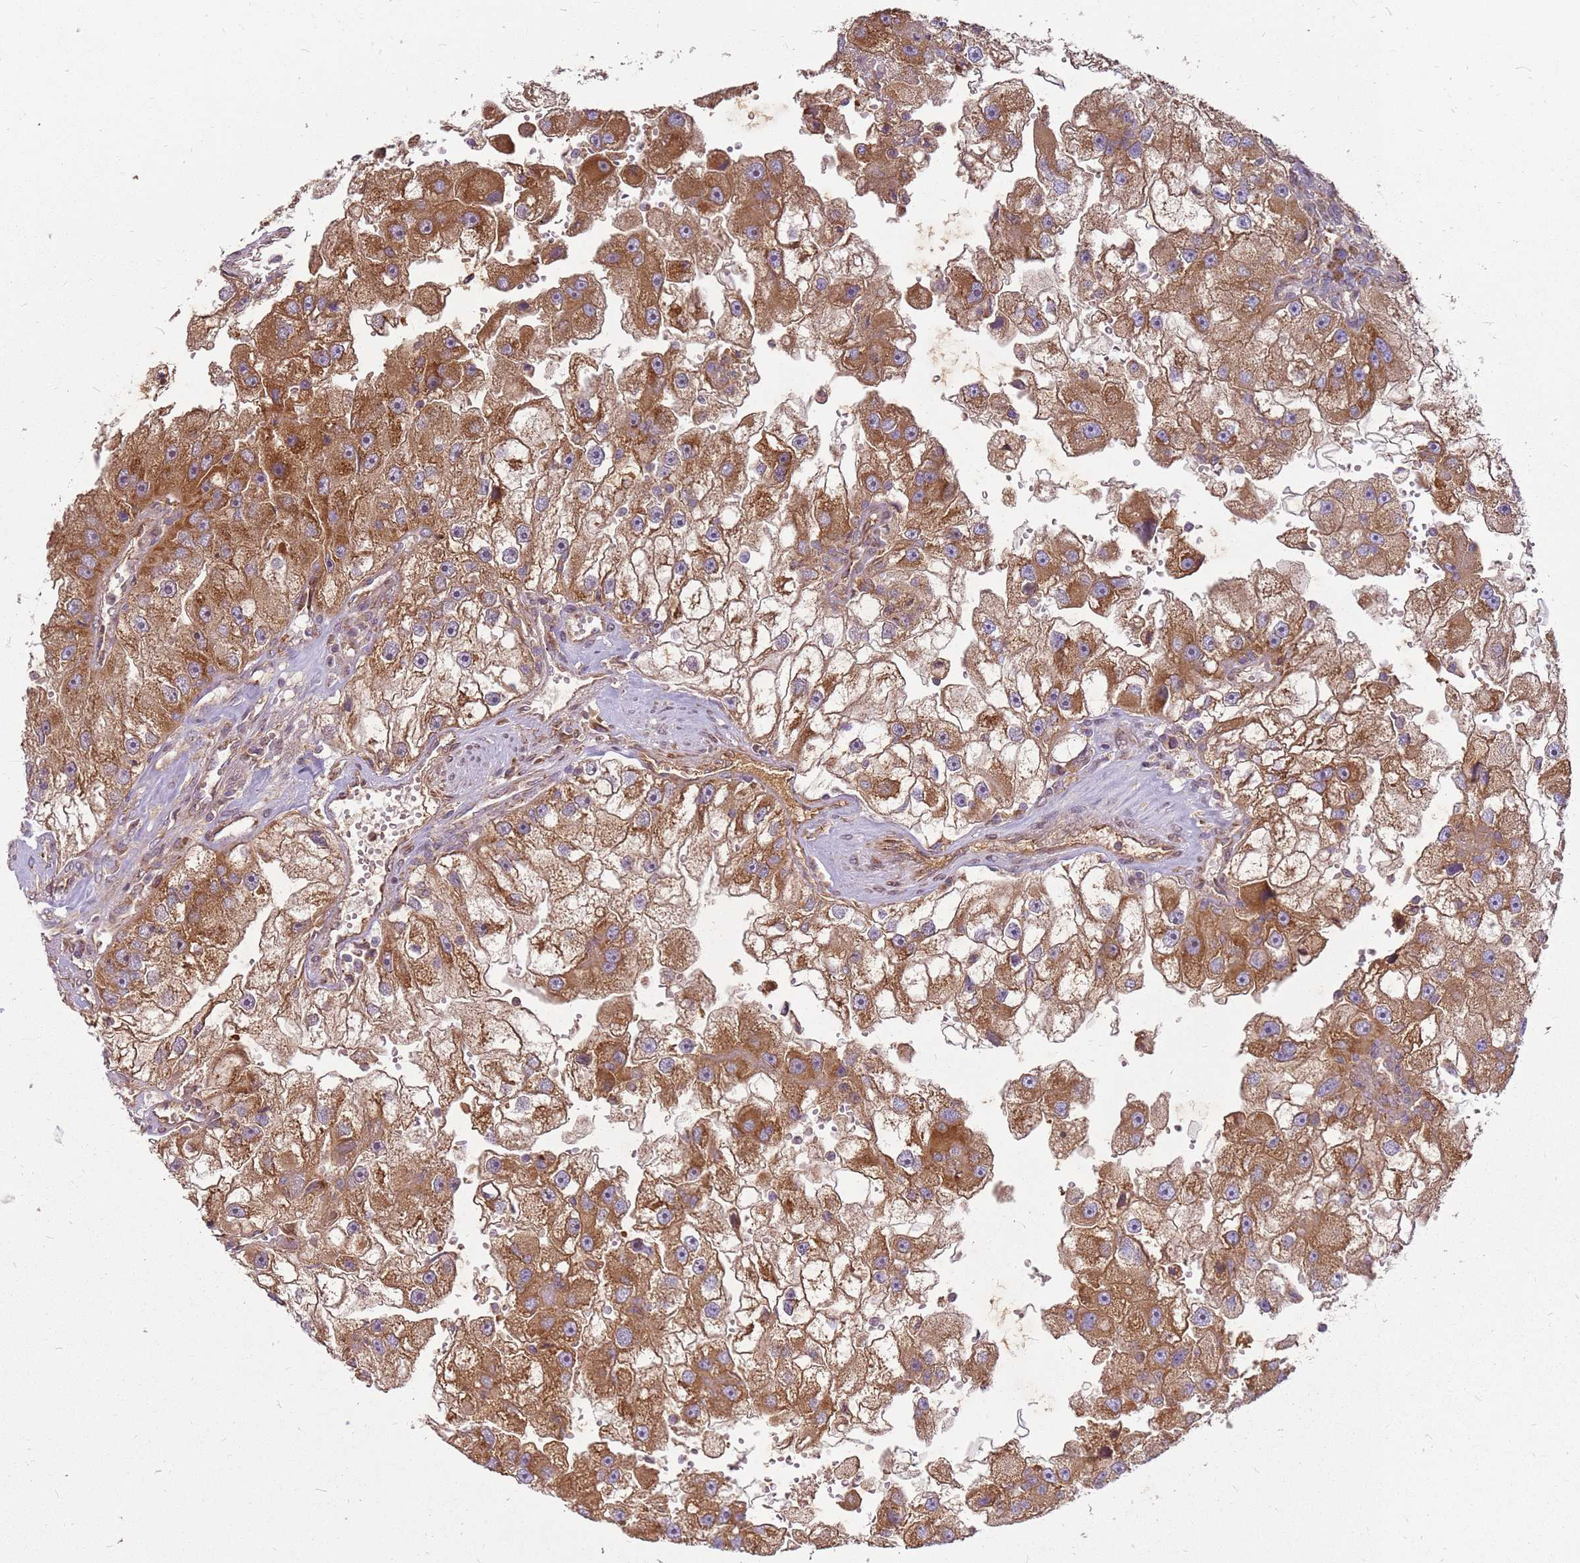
{"staining": {"intensity": "moderate", "quantity": ">75%", "location": "cytoplasmic/membranous"}, "tissue": "renal cancer", "cell_type": "Tumor cells", "image_type": "cancer", "snomed": [{"axis": "morphology", "description": "Adenocarcinoma, NOS"}, {"axis": "topography", "description": "Kidney"}], "caption": "Renal adenocarcinoma tissue demonstrates moderate cytoplasmic/membranous positivity in about >75% of tumor cells, visualized by immunohistochemistry.", "gene": "CCDC159", "patient": {"sex": "male", "age": 63}}